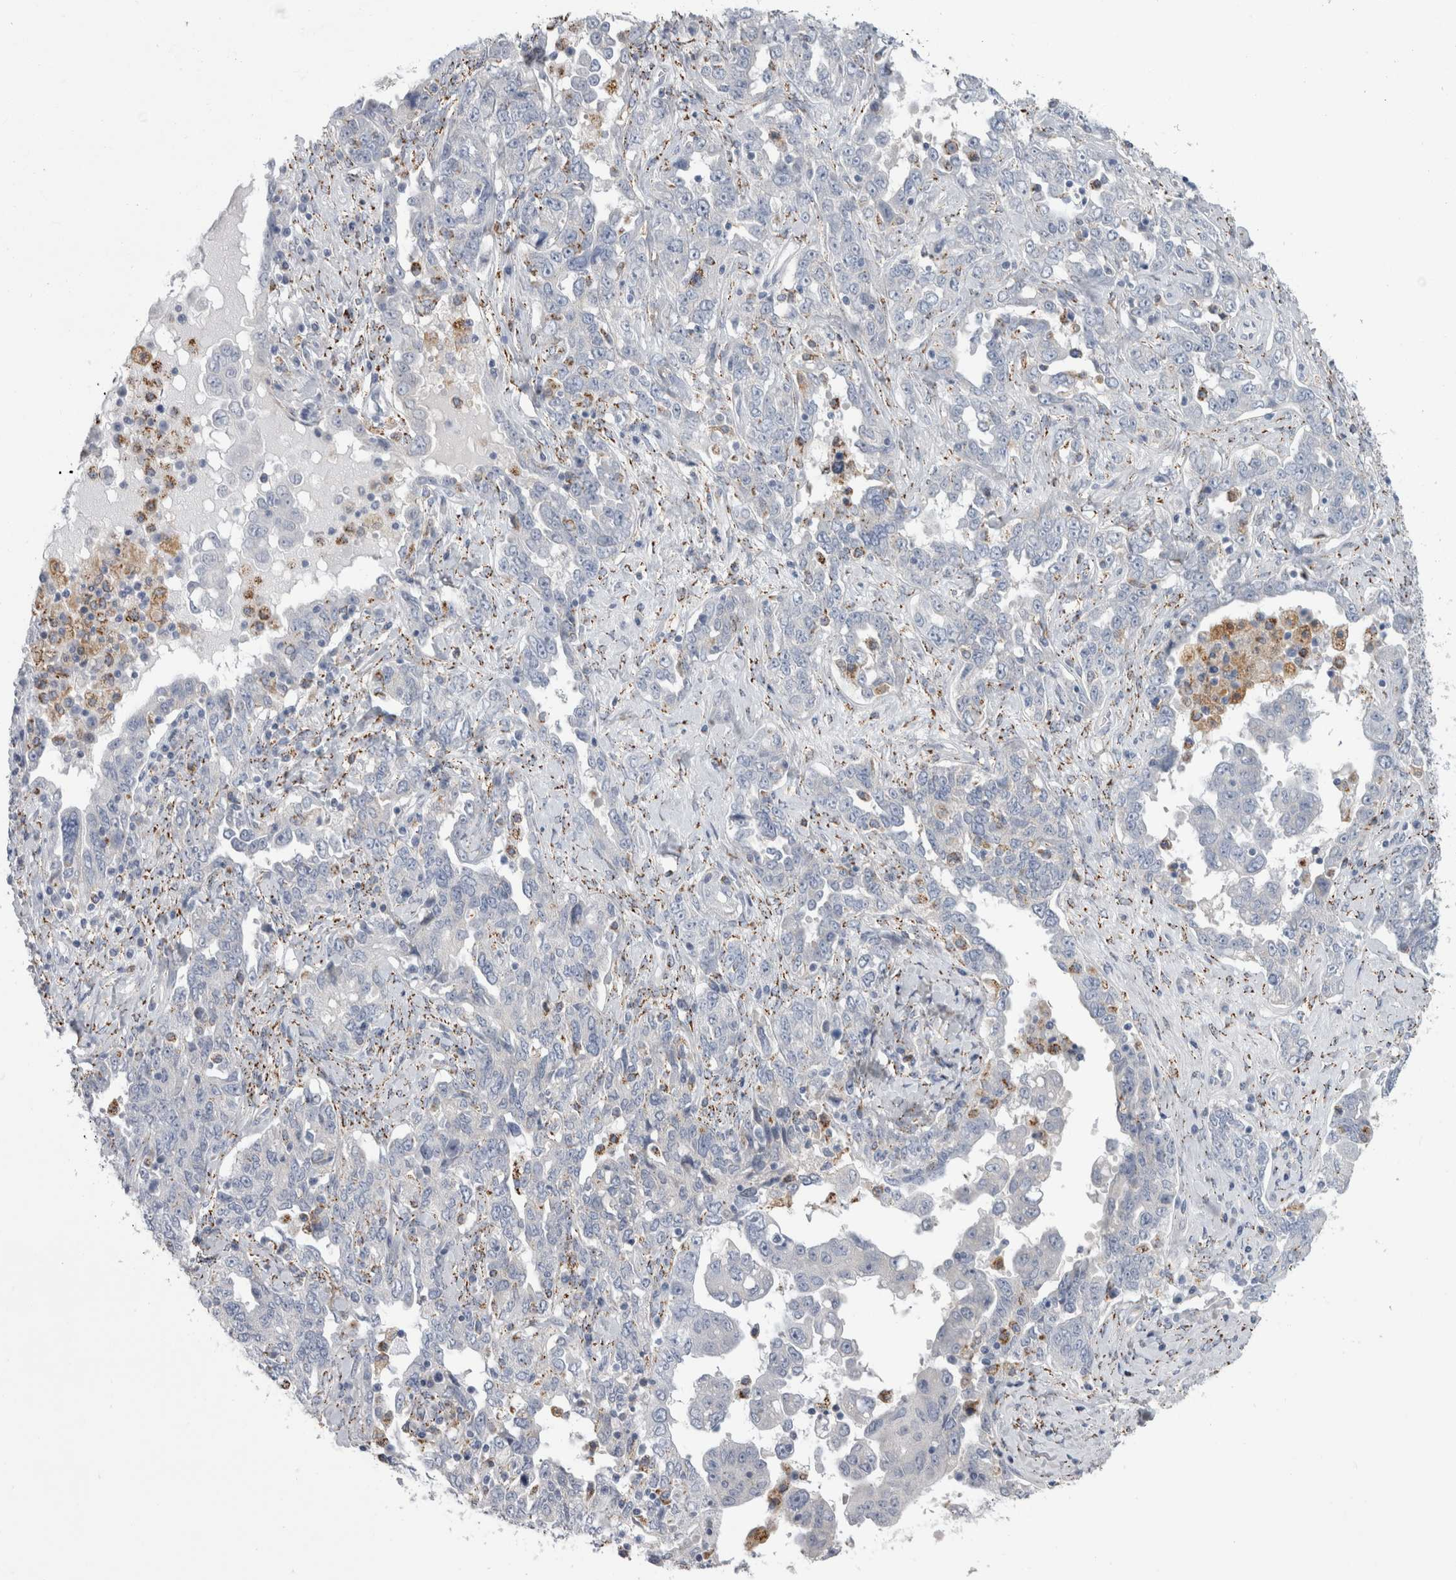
{"staining": {"intensity": "negative", "quantity": "none", "location": "none"}, "tissue": "ovarian cancer", "cell_type": "Tumor cells", "image_type": "cancer", "snomed": [{"axis": "morphology", "description": "Carcinoma, endometroid"}, {"axis": "topography", "description": "Ovary"}], "caption": "There is no significant expression in tumor cells of ovarian endometroid carcinoma.", "gene": "GATM", "patient": {"sex": "female", "age": 62}}